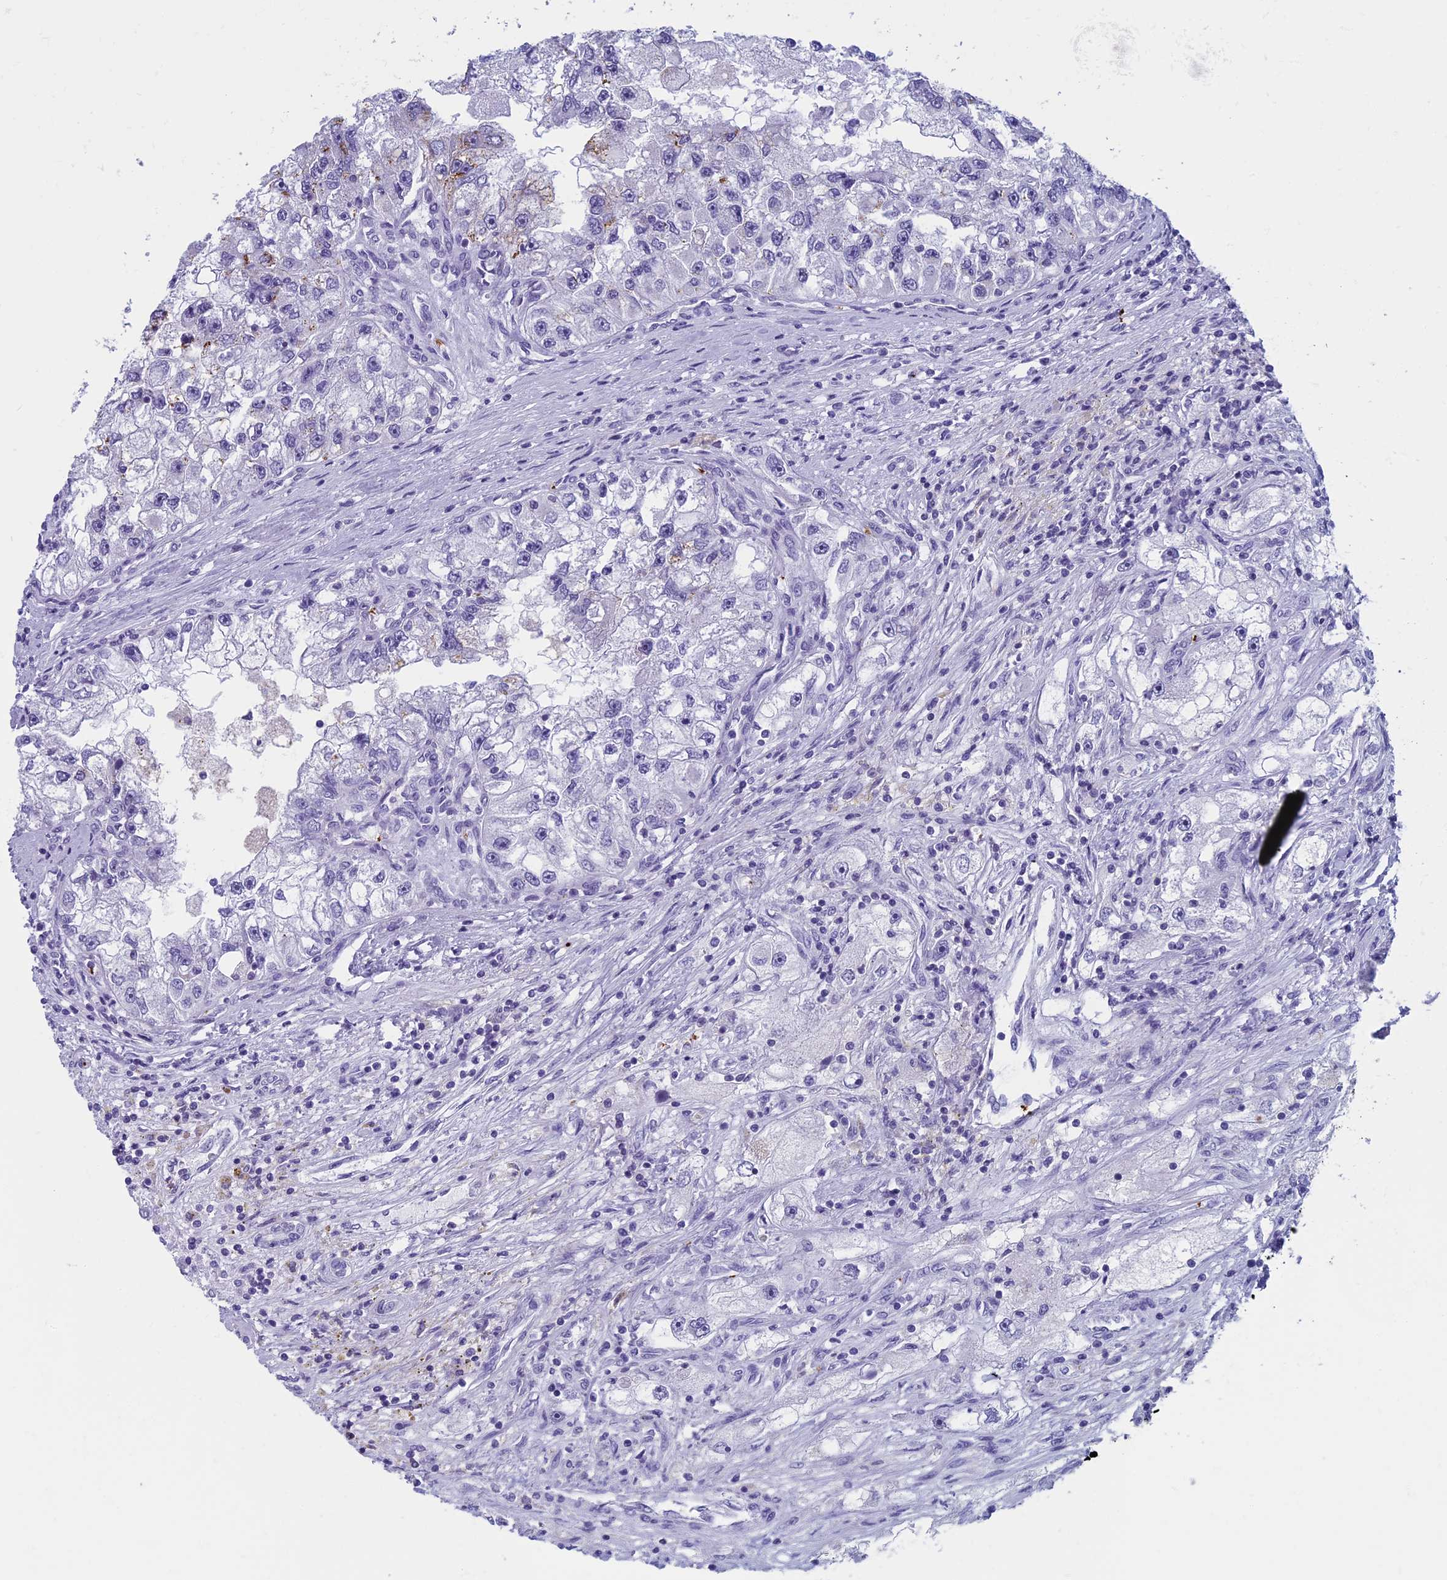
{"staining": {"intensity": "negative", "quantity": "none", "location": "none"}, "tissue": "renal cancer", "cell_type": "Tumor cells", "image_type": "cancer", "snomed": [{"axis": "morphology", "description": "Adenocarcinoma, NOS"}, {"axis": "topography", "description": "Kidney"}], "caption": "An immunohistochemistry image of renal cancer is shown. There is no staining in tumor cells of renal cancer. (Stains: DAB (3,3'-diaminobenzidine) IHC with hematoxylin counter stain, Microscopy: brightfield microscopy at high magnification).", "gene": "AIFM2", "patient": {"sex": "male", "age": 63}}